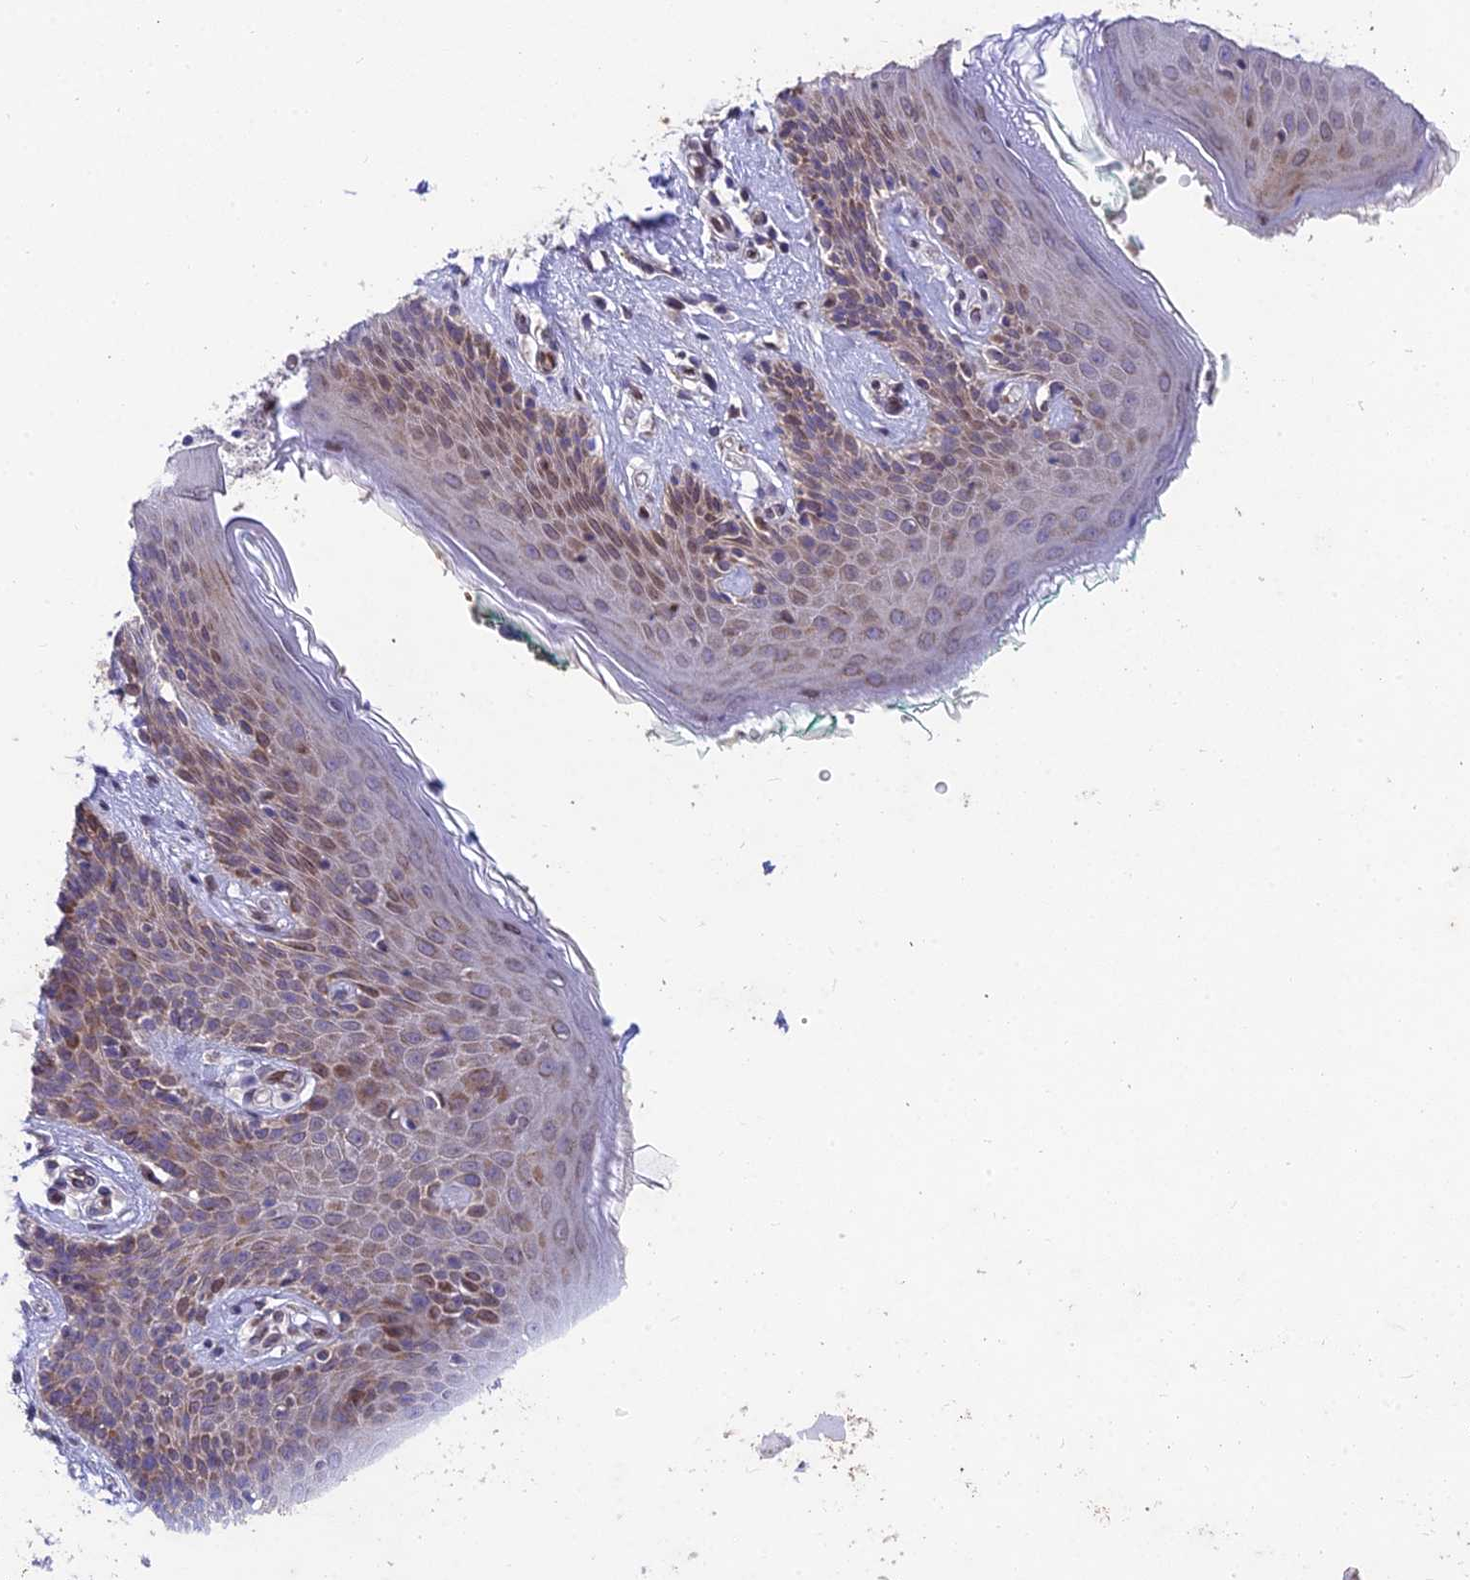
{"staining": {"intensity": "moderate", "quantity": "25%-75%", "location": "nuclear"}, "tissue": "skin", "cell_type": "Epidermal cells", "image_type": "normal", "snomed": [{"axis": "morphology", "description": "Normal tissue, NOS"}, {"axis": "topography", "description": "Vulva"}], "caption": "There is medium levels of moderate nuclear expression in epidermal cells of normal skin, as demonstrated by immunohistochemical staining (brown color).", "gene": "MGAT2", "patient": {"sex": "female", "age": 66}}